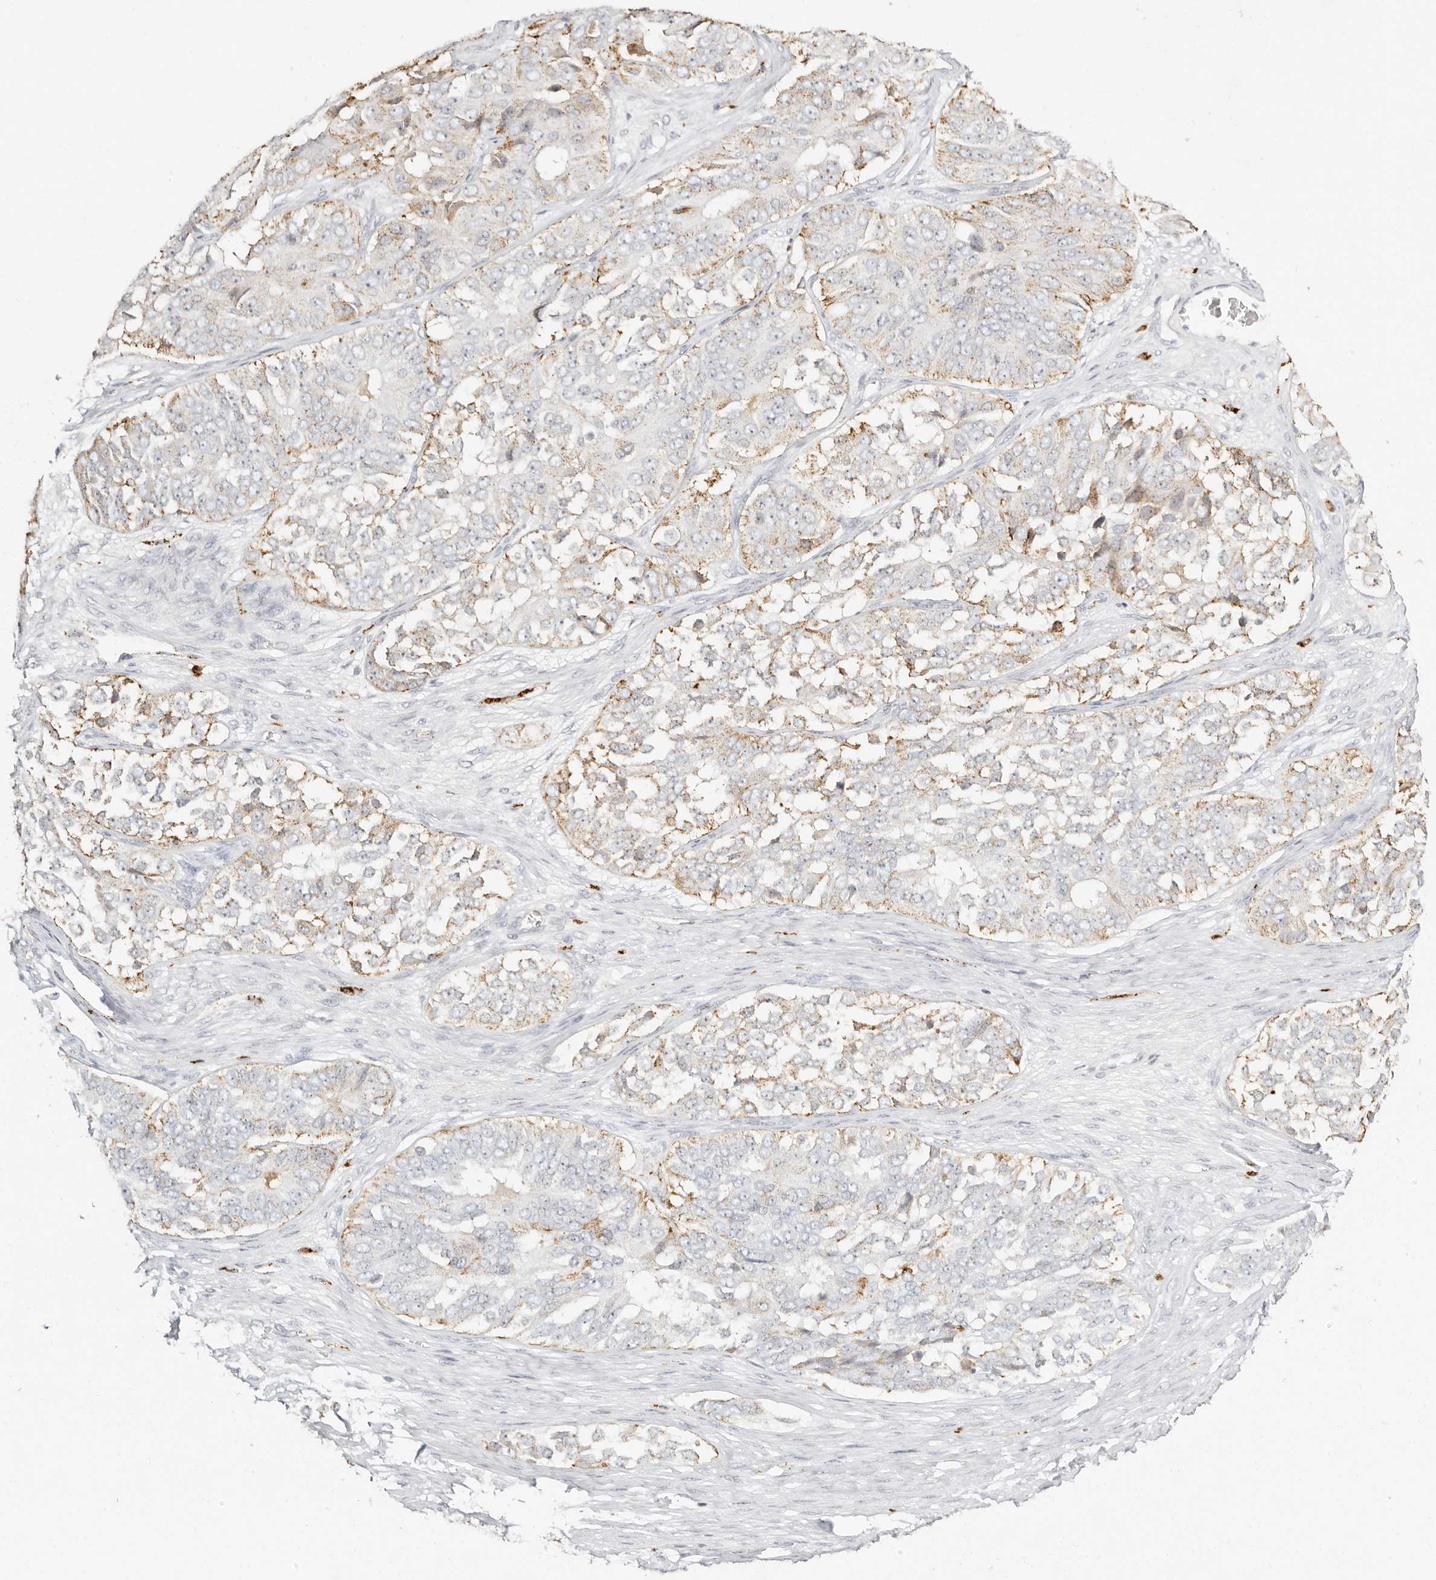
{"staining": {"intensity": "moderate", "quantity": "<25%", "location": "cytoplasmic/membranous"}, "tissue": "ovarian cancer", "cell_type": "Tumor cells", "image_type": "cancer", "snomed": [{"axis": "morphology", "description": "Carcinoma, endometroid"}, {"axis": "topography", "description": "Ovary"}], "caption": "Protein analysis of ovarian cancer (endometroid carcinoma) tissue shows moderate cytoplasmic/membranous staining in approximately <25% of tumor cells. Using DAB (3,3'-diaminobenzidine) (brown) and hematoxylin (blue) stains, captured at high magnification using brightfield microscopy.", "gene": "RNASET2", "patient": {"sex": "female", "age": 51}}